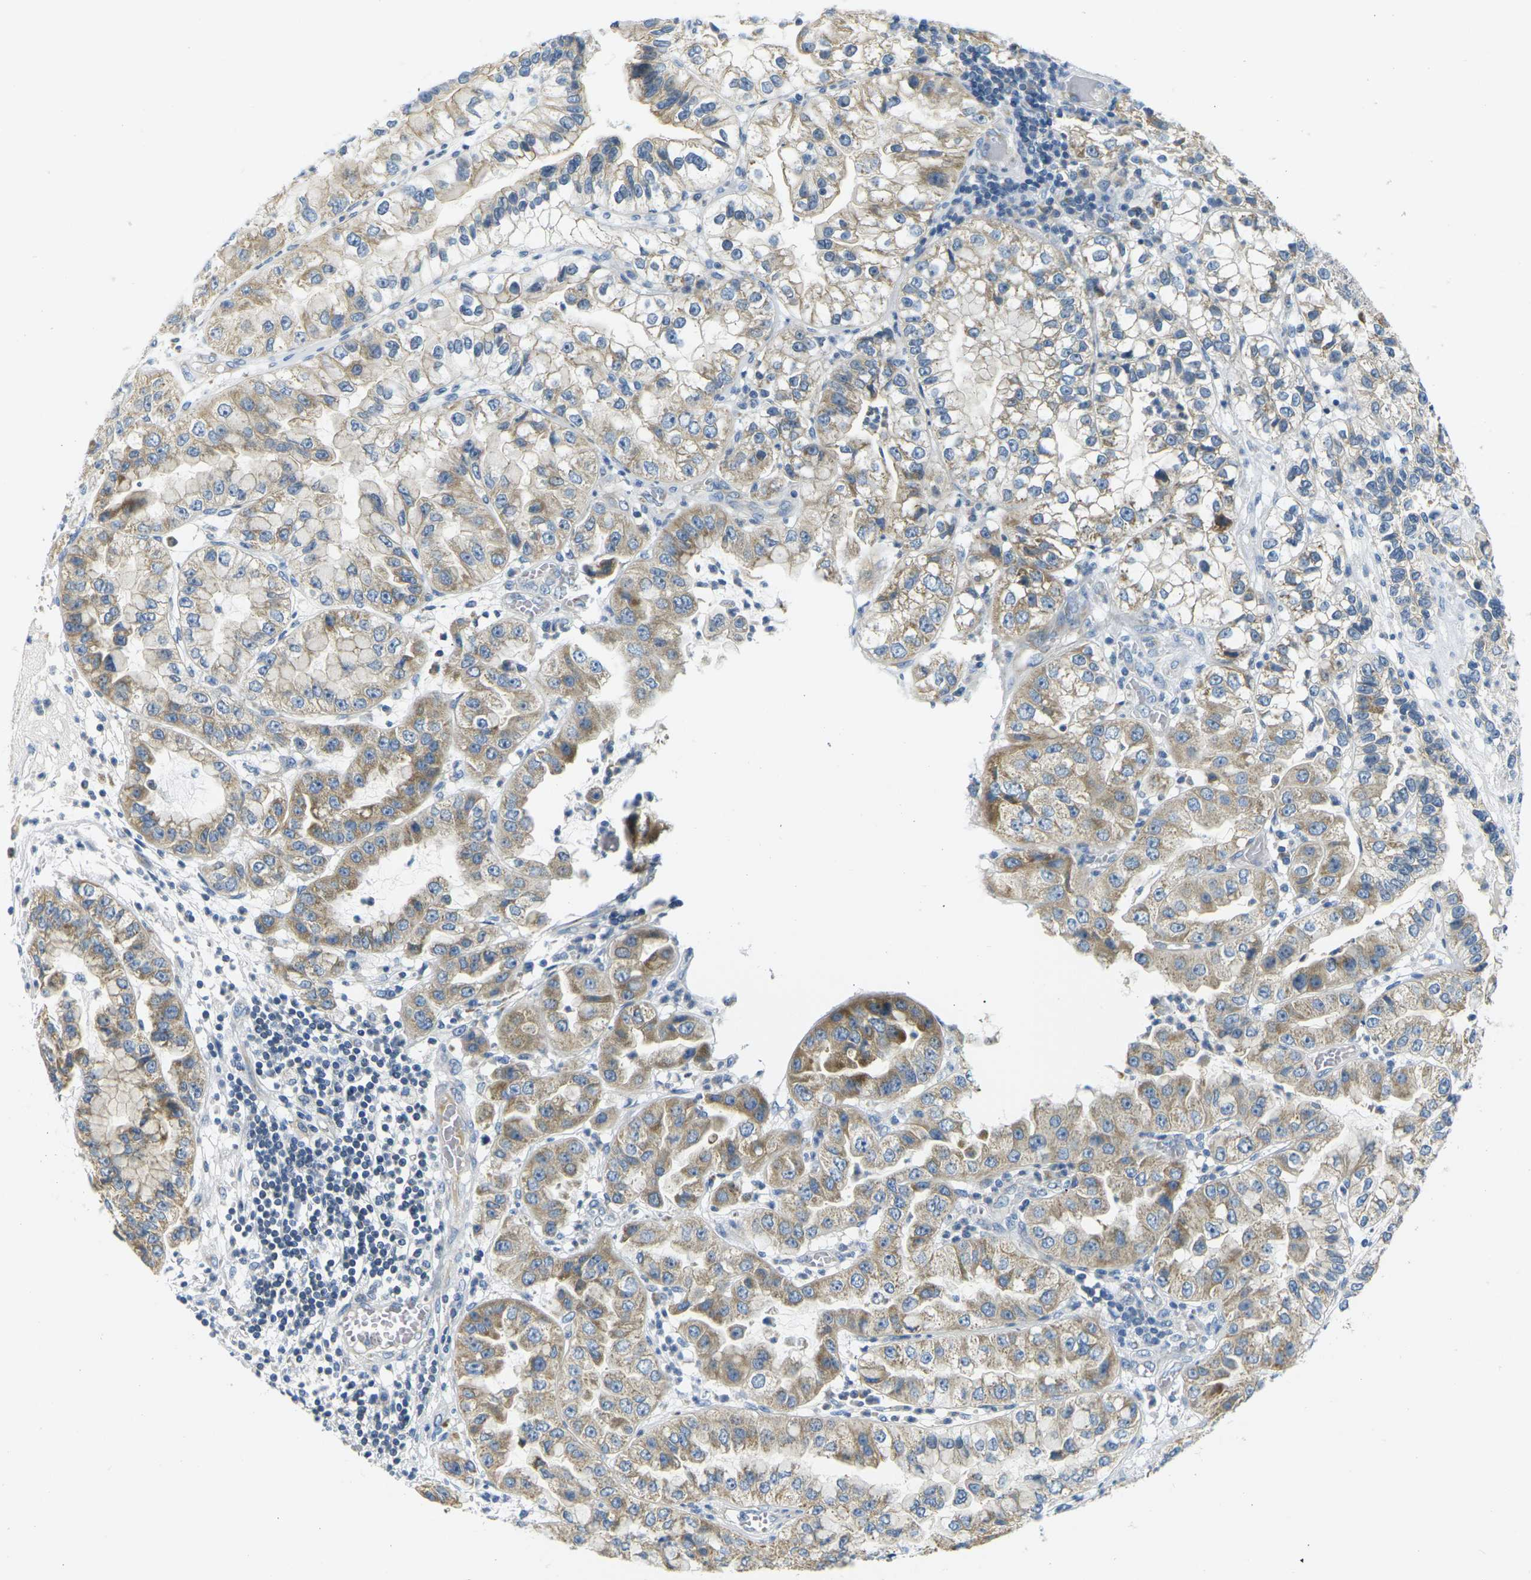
{"staining": {"intensity": "moderate", "quantity": ">75%", "location": "cytoplasmic/membranous"}, "tissue": "liver cancer", "cell_type": "Tumor cells", "image_type": "cancer", "snomed": [{"axis": "morphology", "description": "Cholangiocarcinoma"}, {"axis": "topography", "description": "Liver"}], "caption": "Immunohistochemistry (IHC) photomicrograph of neoplastic tissue: human liver cholangiocarcinoma stained using immunohistochemistry (IHC) reveals medium levels of moderate protein expression localized specifically in the cytoplasmic/membranous of tumor cells, appearing as a cytoplasmic/membranous brown color.", "gene": "PARD6B", "patient": {"sex": "female", "age": 79}}